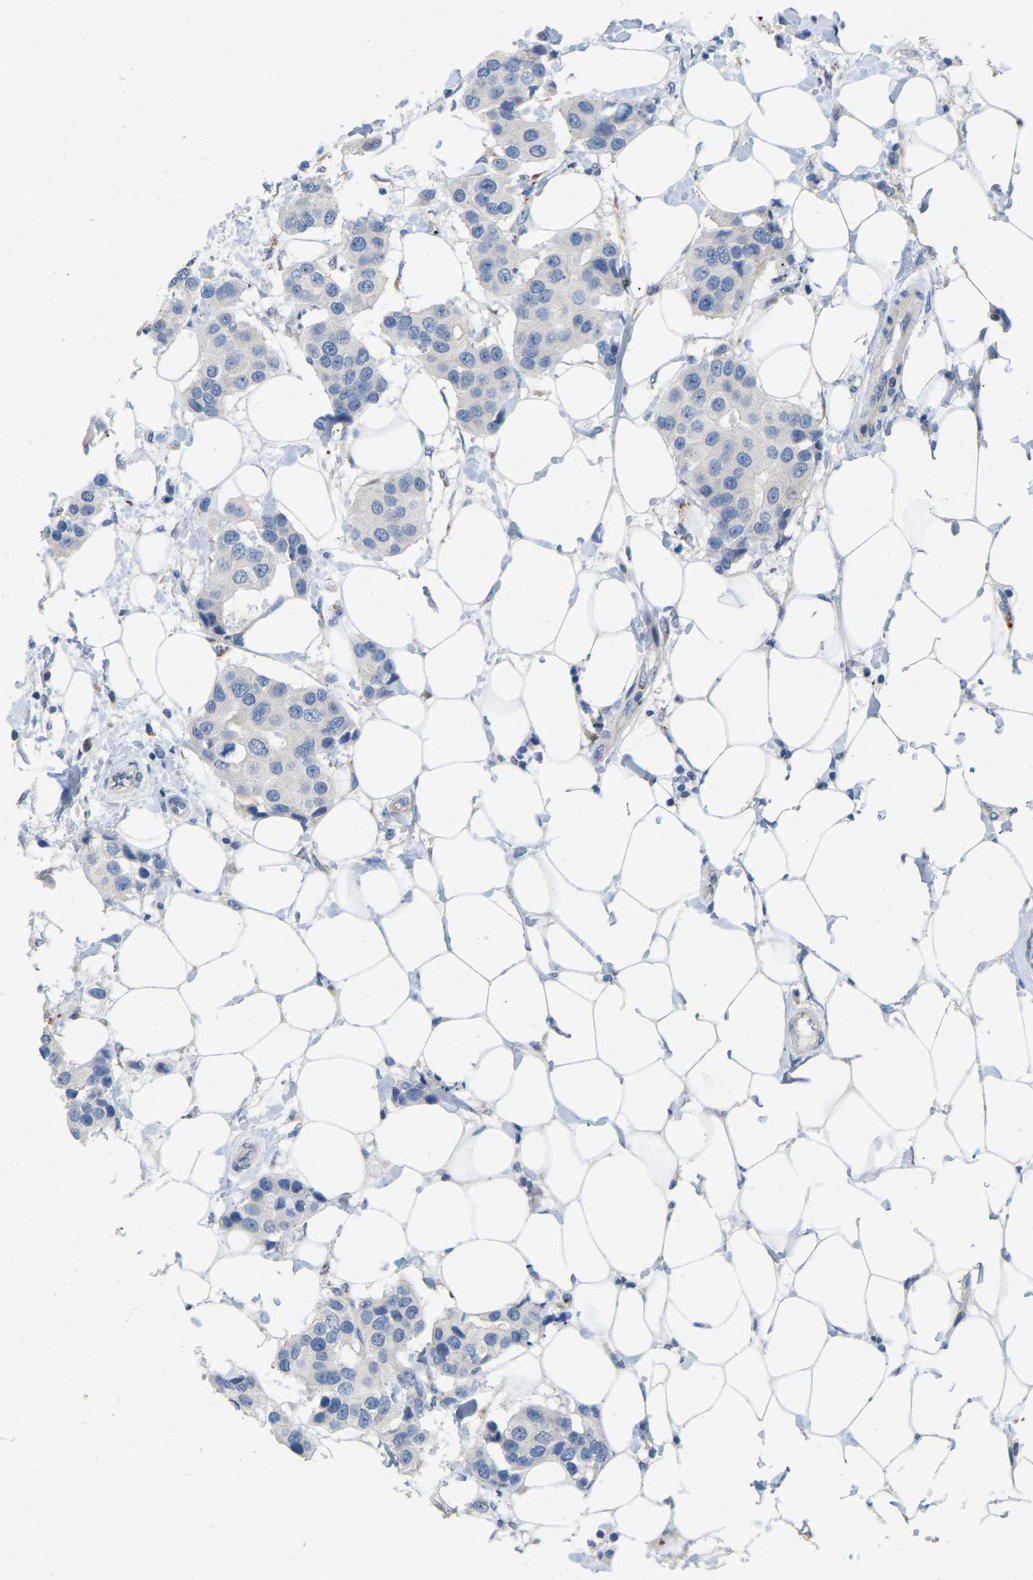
{"staining": {"intensity": "negative", "quantity": "none", "location": "none"}, "tissue": "breast cancer", "cell_type": "Tumor cells", "image_type": "cancer", "snomed": [{"axis": "morphology", "description": "Normal tissue, NOS"}, {"axis": "morphology", "description": "Duct carcinoma"}, {"axis": "topography", "description": "Breast"}], "caption": "Photomicrograph shows no protein positivity in tumor cells of breast intraductal carcinoma tissue. Nuclei are stained in blue.", "gene": "RHEB", "patient": {"sex": "female", "age": 39}}